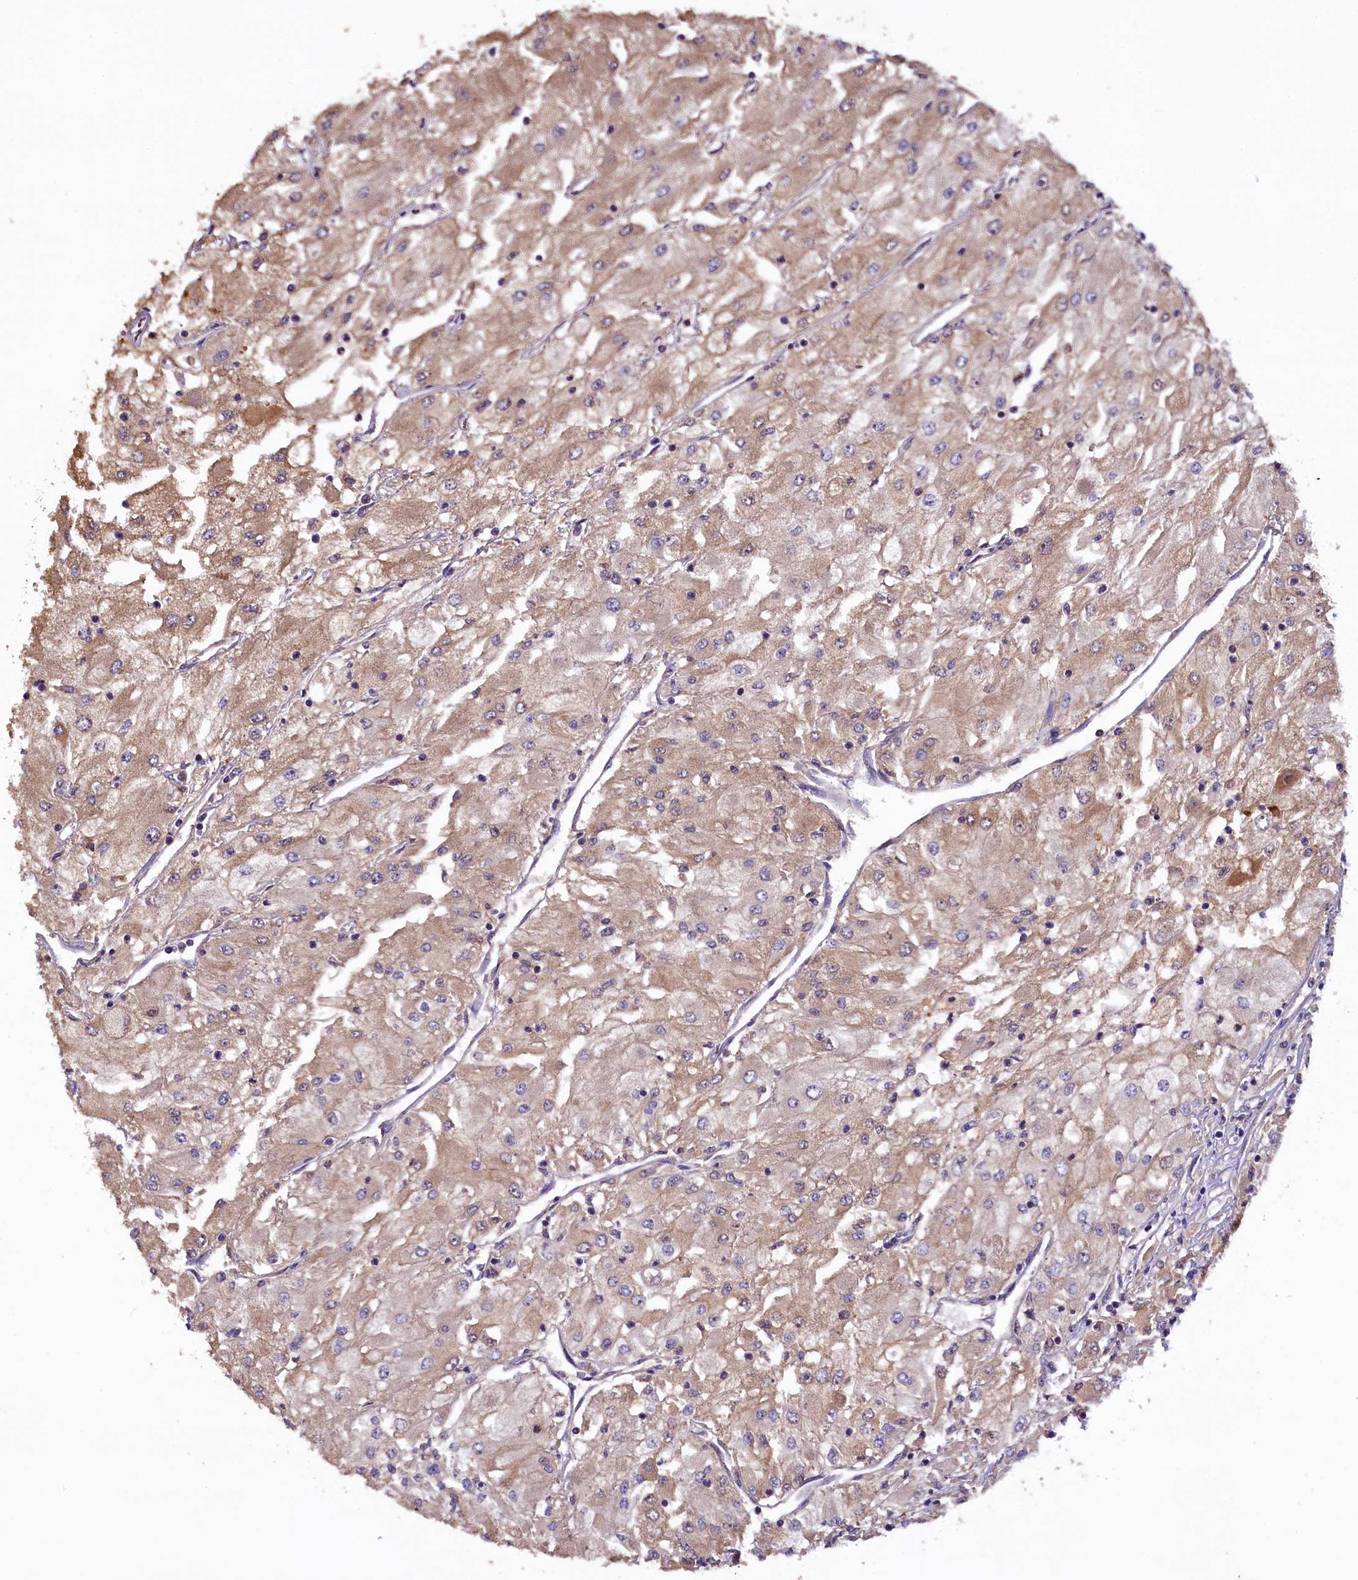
{"staining": {"intensity": "moderate", "quantity": "25%-75%", "location": "cytoplasmic/membranous"}, "tissue": "renal cancer", "cell_type": "Tumor cells", "image_type": "cancer", "snomed": [{"axis": "morphology", "description": "Adenocarcinoma, NOS"}, {"axis": "topography", "description": "Kidney"}], "caption": "Immunohistochemical staining of renal adenocarcinoma reveals medium levels of moderate cytoplasmic/membranous protein expression in approximately 25%-75% of tumor cells.", "gene": "PLXNB1", "patient": {"sex": "male", "age": 80}}